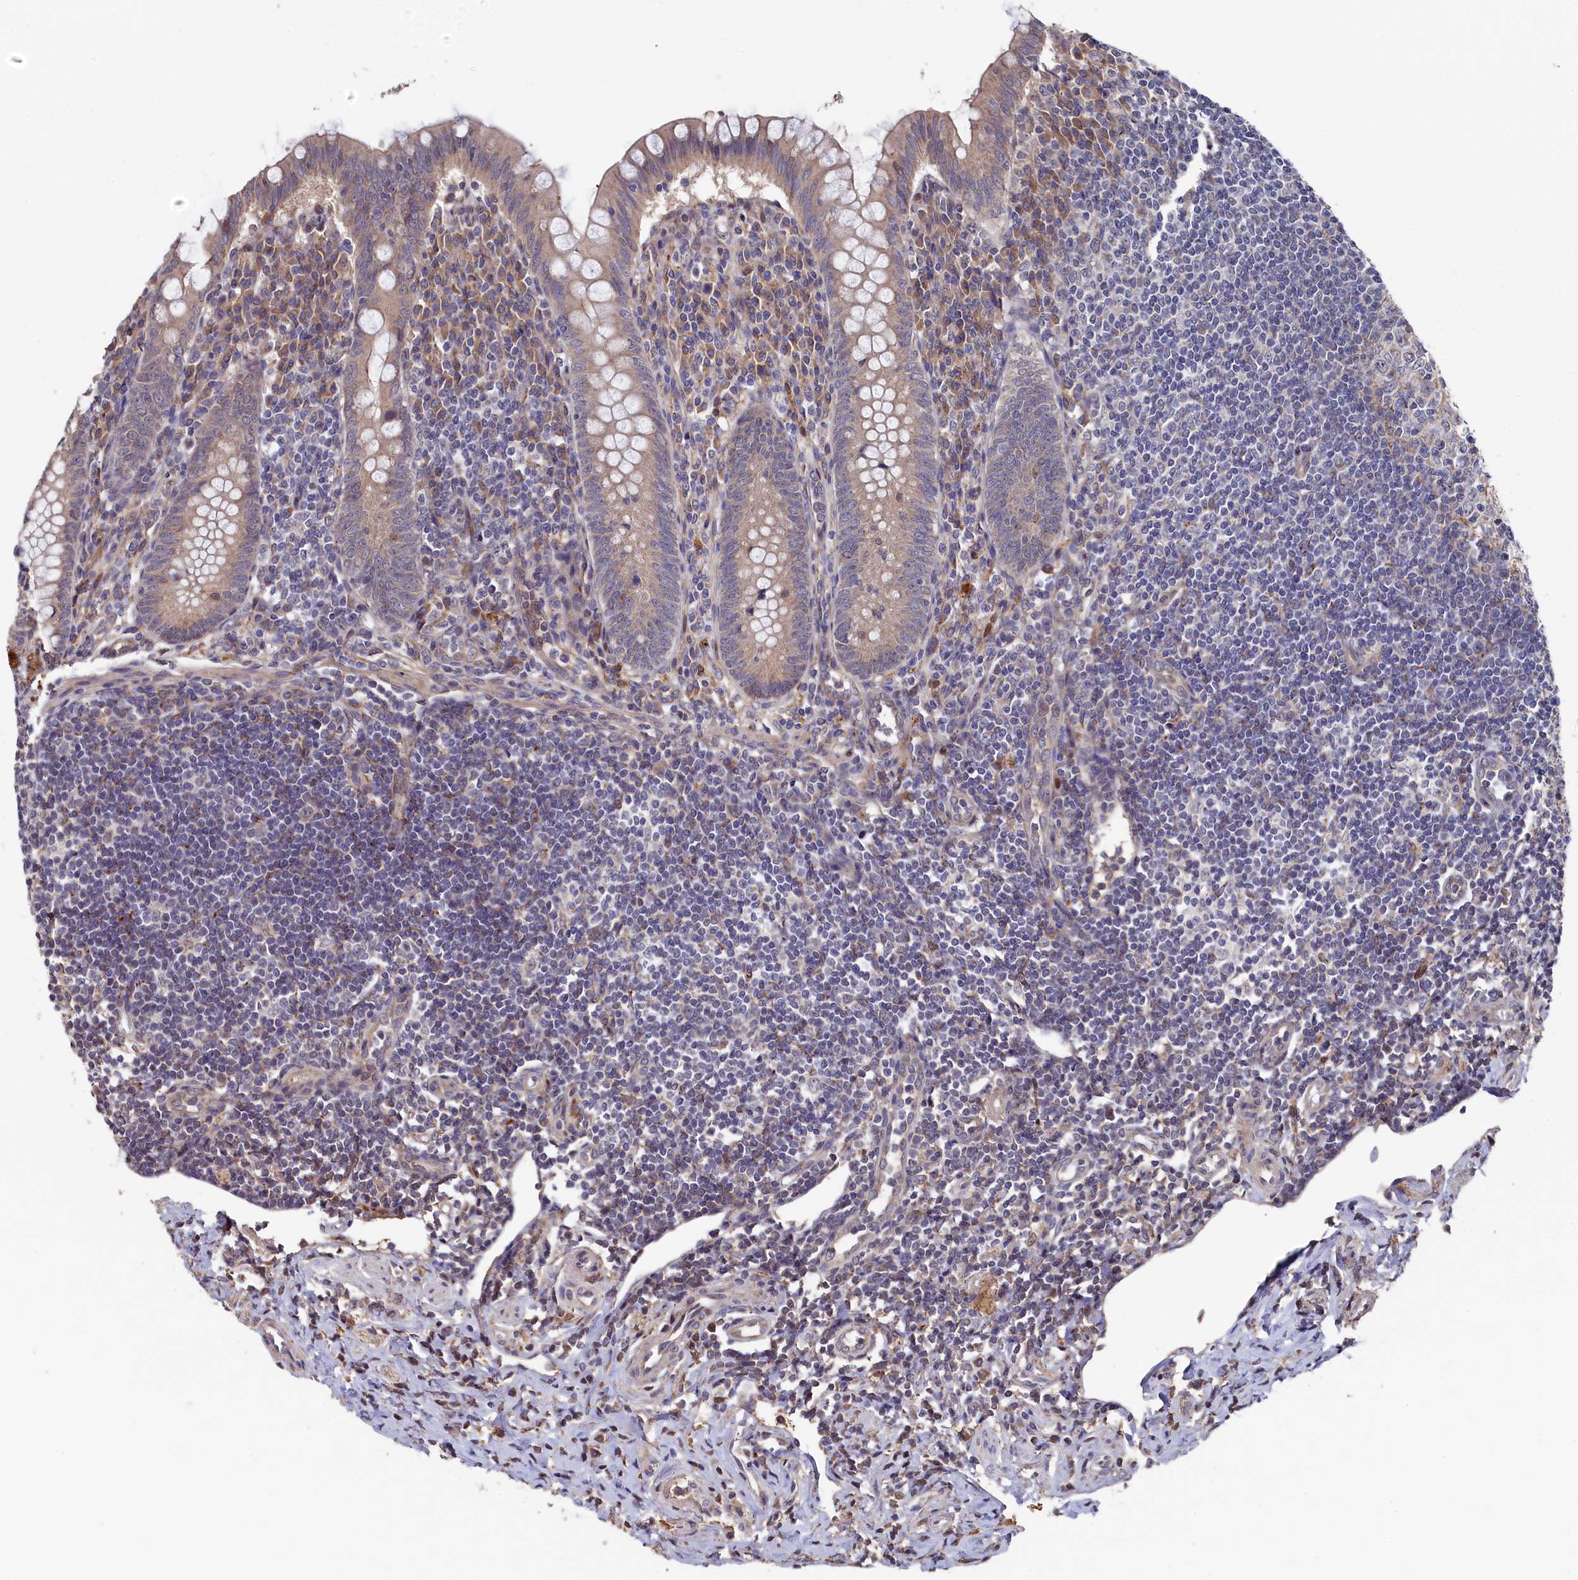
{"staining": {"intensity": "moderate", "quantity": "25%-75%", "location": "cytoplasmic/membranous"}, "tissue": "appendix", "cell_type": "Glandular cells", "image_type": "normal", "snomed": [{"axis": "morphology", "description": "Normal tissue, NOS"}, {"axis": "topography", "description": "Appendix"}], "caption": "IHC of normal appendix demonstrates medium levels of moderate cytoplasmic/membranous staining in about 25%-75% of glandular cells. (DAB (3,3'-diaminobenzidine) = brown stain, brightfield microscopy at high magnification).", "gene": "SLC12A4", "patient": {"sex": "female", "age": 33}}